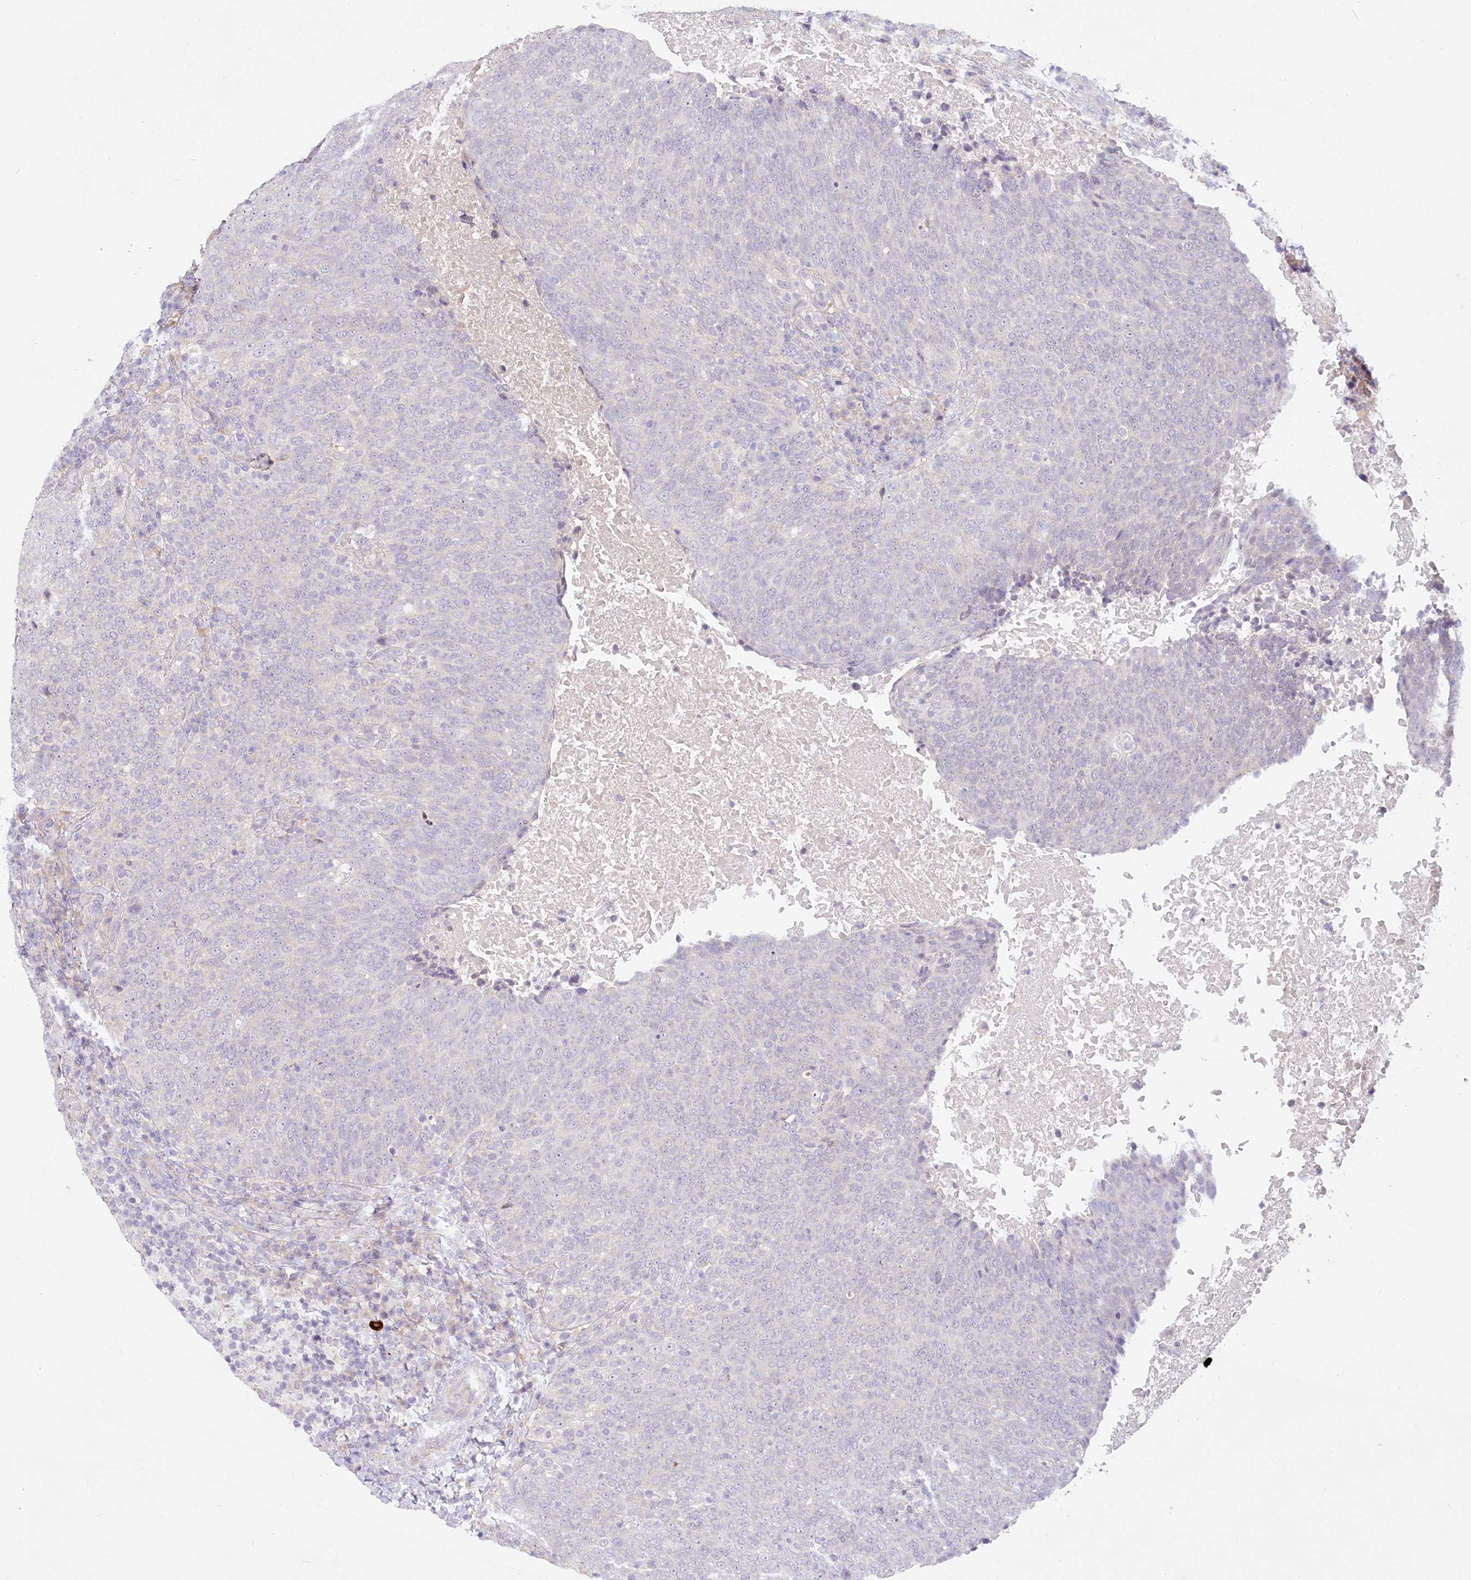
{"staining": {"intensity": "negative", "quantity": "none", "location": "none"}, "tissue": "head and neck cancer", "cell_type": "Tumor cells", "image_type": "cancer", "snomed": [{"axis": "morphology", "description": "Squamous cell carcinoma, NOS"}, {"axis": "morphology", "description": "Squamous cell carcinoma, metastatic, NOS"}, {"axis": "topography", "description": "Lymph node"}, {"axis": "topography", "description": "Head-Neck"}], "caption": "There is no significant expression in tumor cells of head and neck cancer (squamous cell carcinoma).", "gene": "EFHC2", "patient": {"sex": "male", "age": 62}}